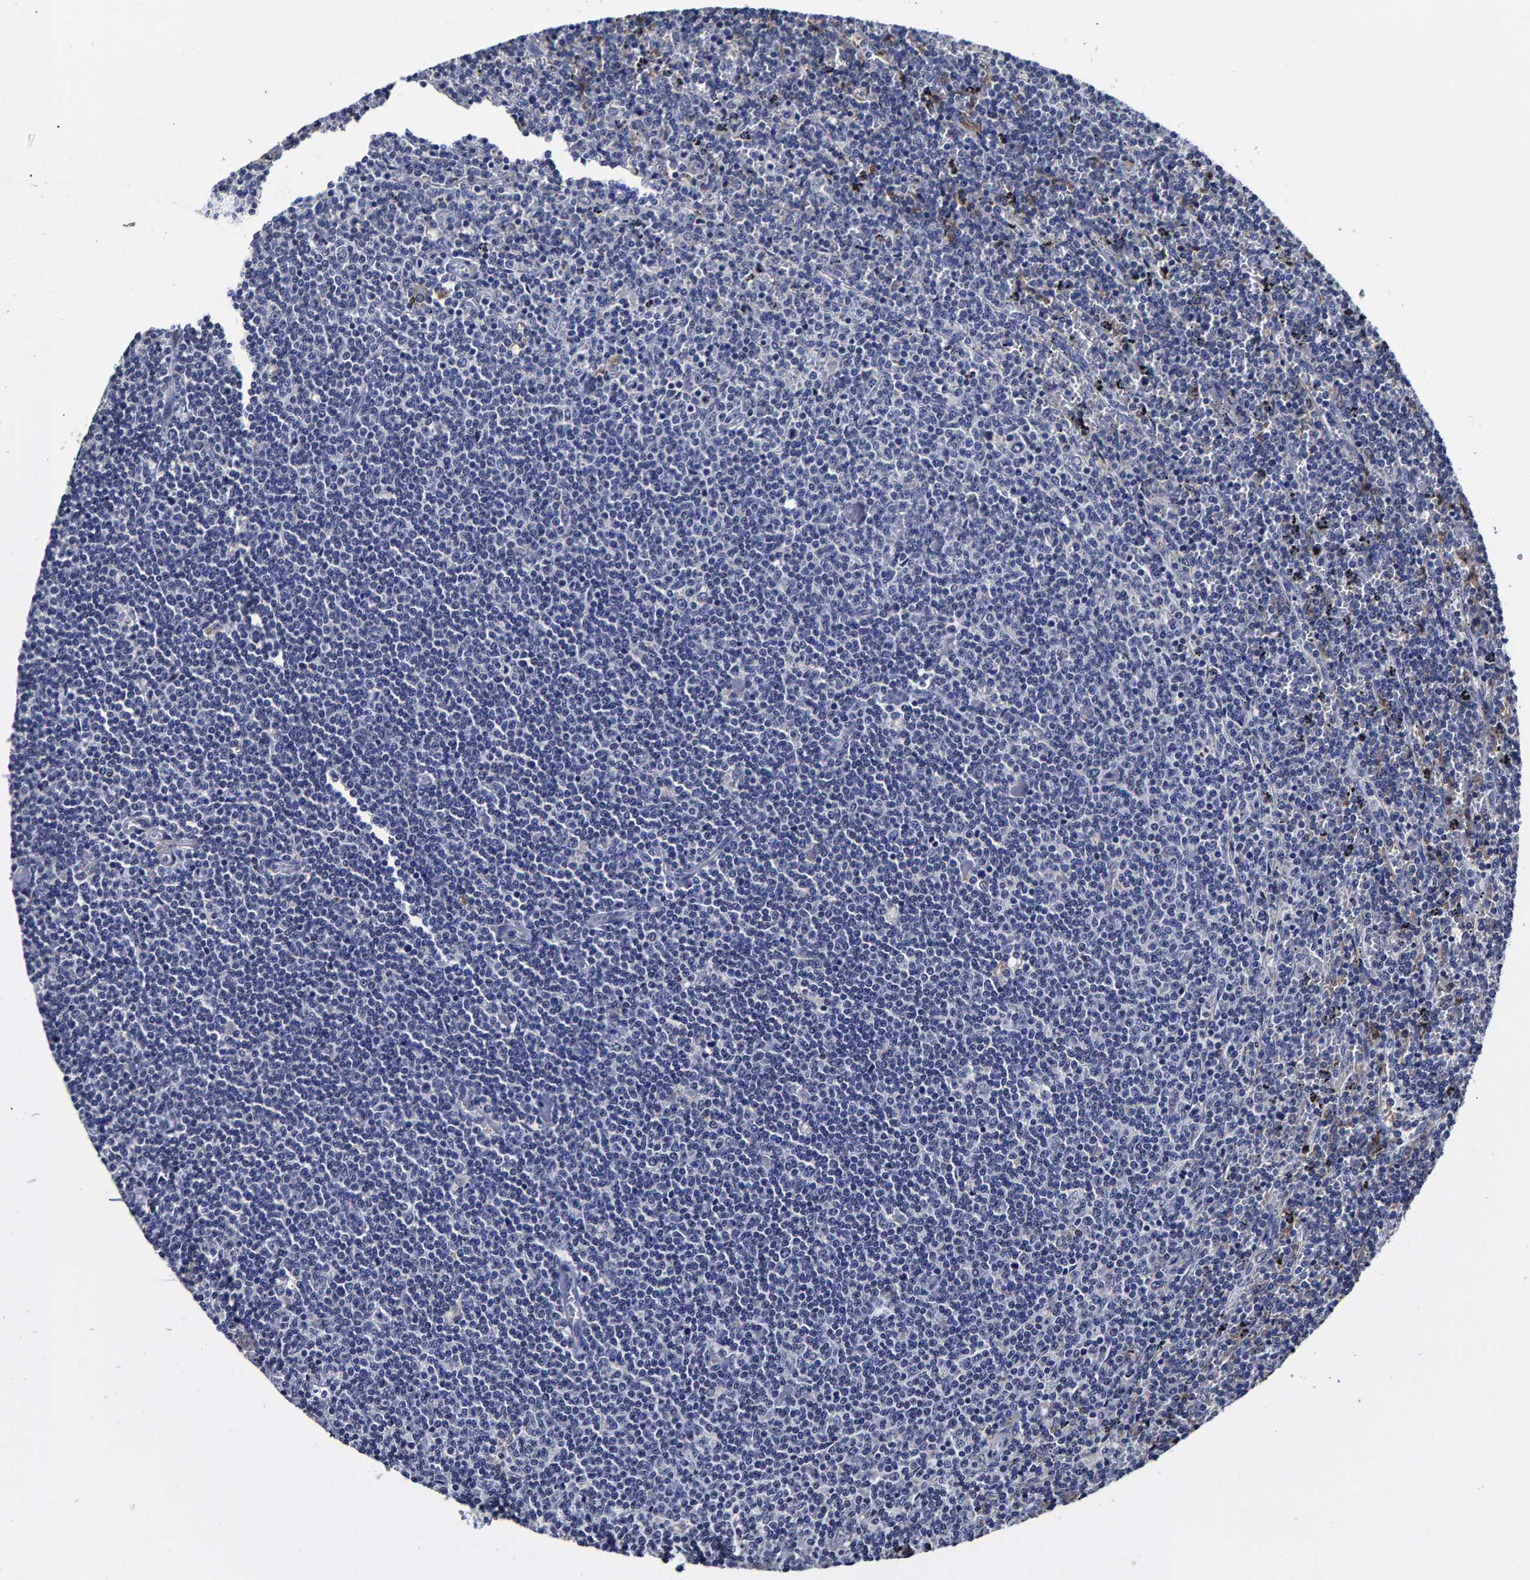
{"staining": {"intensity": "negative", "quantity": "none", "location": "none"}, "tissue": "lymphoma", "cell_type": "Tumor cells", "image_type": "cancer", "snomed": [{"axis": "morphology", "description": "Malignant lymphoma, non-Hodgkin's type, Low grade"}, {"axis": "topography", "description": "Spleen"}], "caption": "IHC image of human malignant lymphoma, non-Hodgkin's type (low-grade) stained for a protein (brown), which shows no staining in tumor cells. (DAB IHC visualized using brightfield microscopy, high magnification).", "gene": "AASS", "patient": {"sex": "female", "age": 50}}